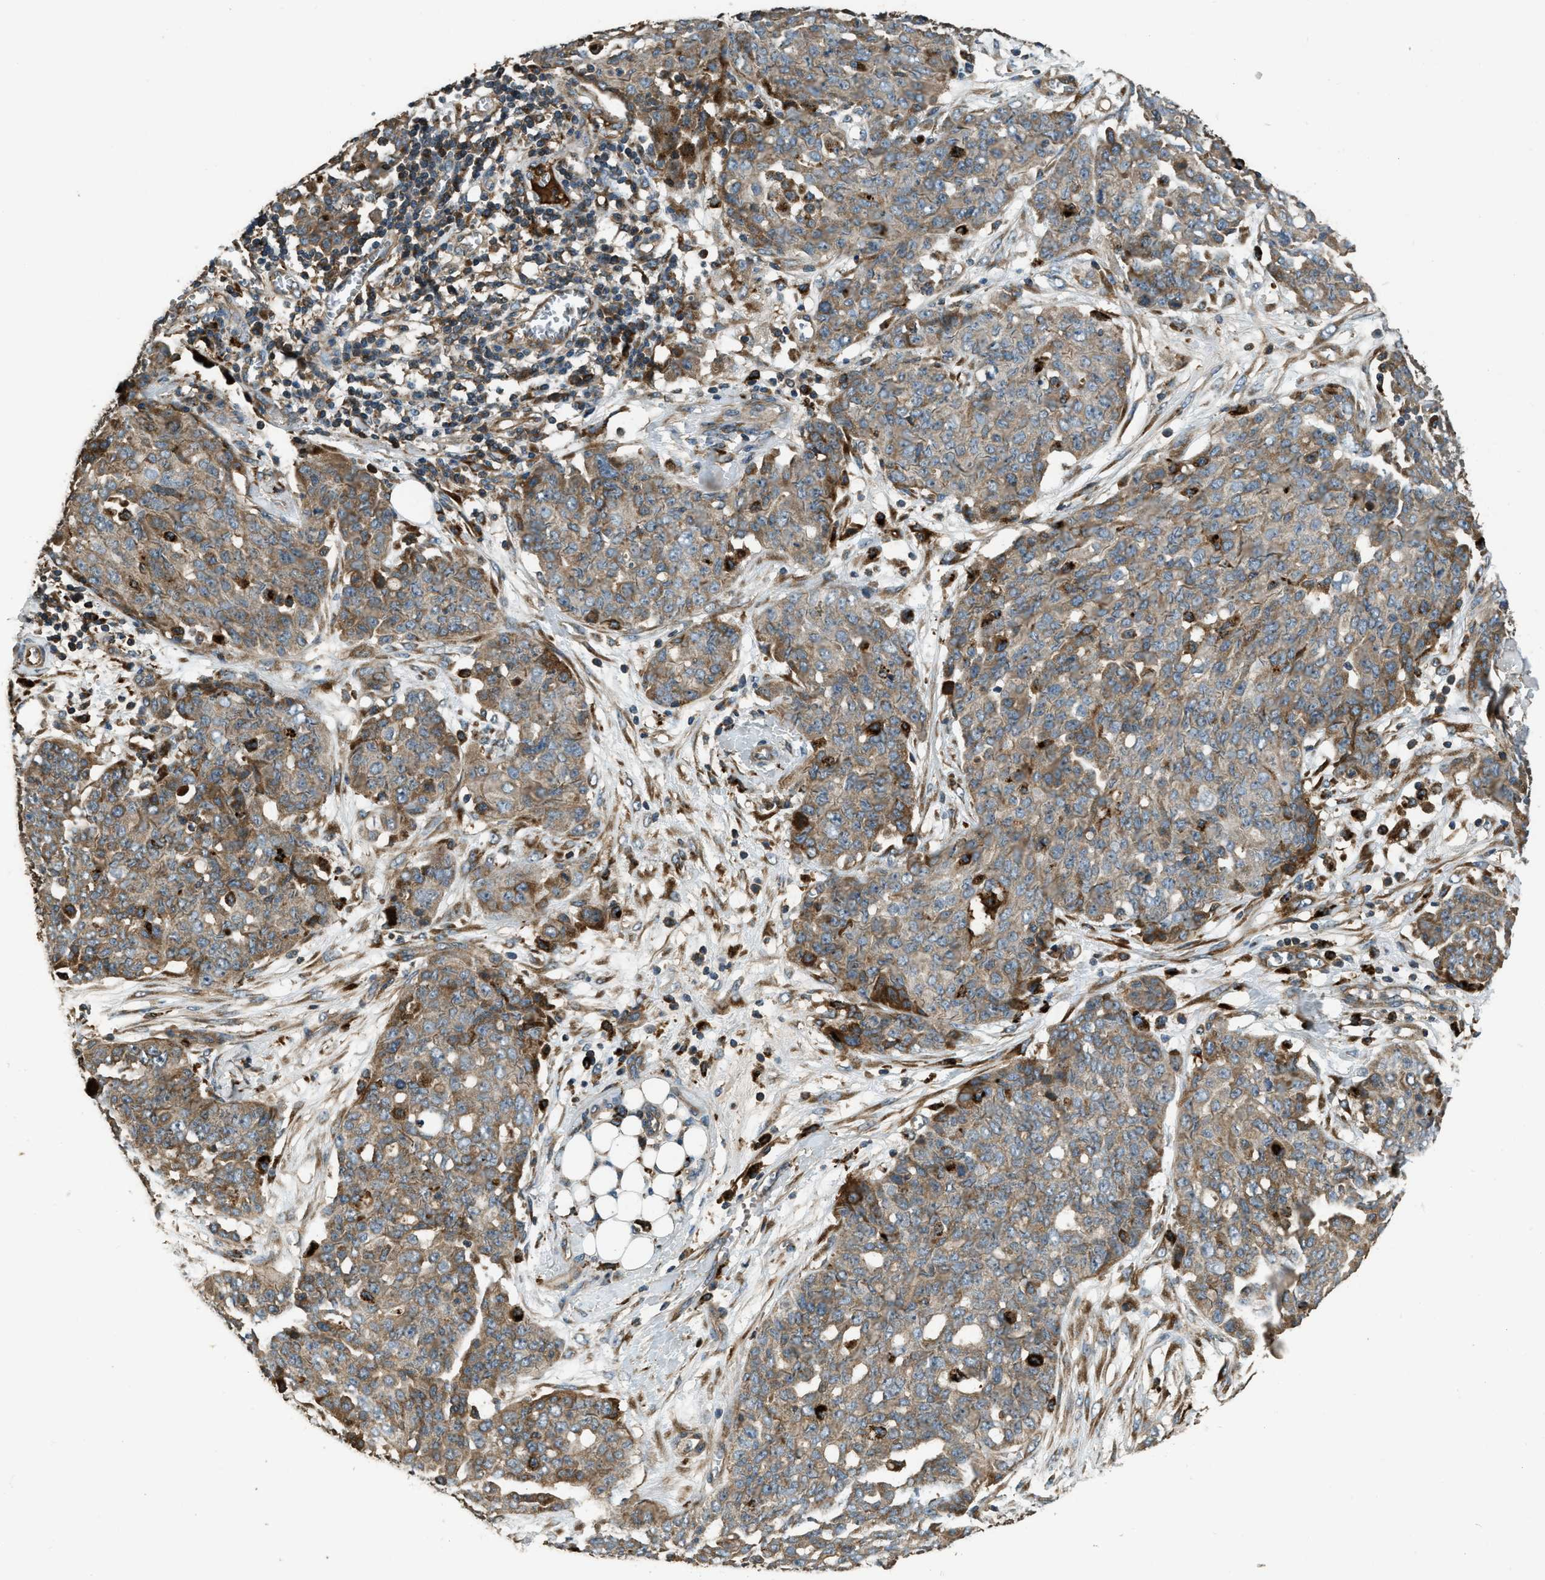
{"staining": {"intensity": "strong", "quantity": "25%-75%", "location": "cytoplasmic/membranous"}, "tissue": "ovarian cancer", "cell_type": "Tumor cells", "image_type": "cancer", "snomed": [{"axis": "morphology", "description": "Cystadenocarcinoma, serous, NOS"}, {"axis": "topography", "description": "Soft tissue"}, {"axis": "topography", "description": "Ovary"}], "caption": "There is high levels of strong cytoplasmic/membranous expression in tumor cells of ovarian cancer, as demonstrated by immunohistochemical staining (brown color).", "gene": "GGH", "patient": {"sex": "female", "age": 57}}